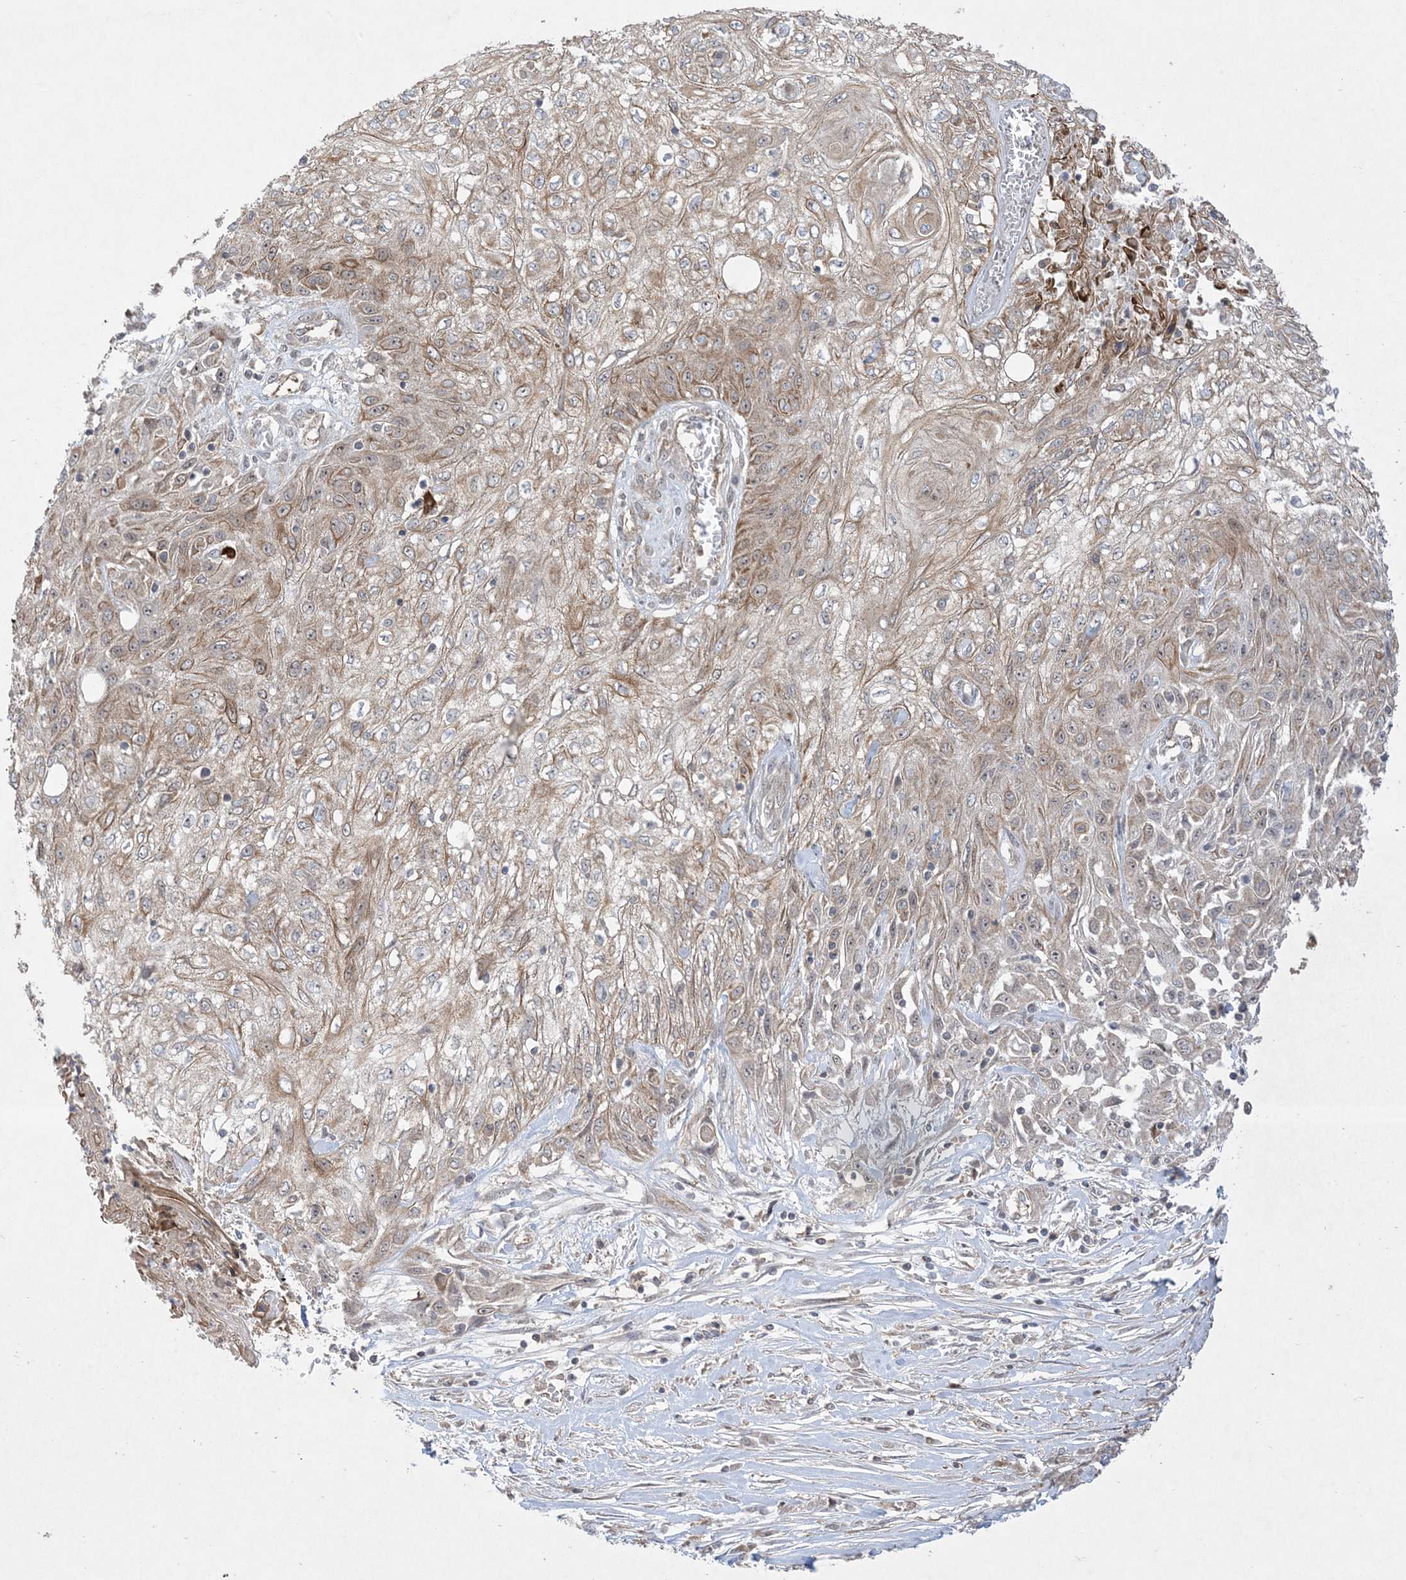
{"staining": {"intensity": "weak", "quantity": ">75%", "location": "cytoplasmic/membranous,nuclear"}, "tissue": "skin cancer", "cell_type": "Tumor cells", "image_type": "cancer", "snomed": [{"axis": "morphology", "description": "Squamous cell carcinoma, NOS"}, {"axis": "morphology", "description": "Squamous cell carcinoma, metastatic, NOS"}, {"axis": "topography", "description": "Skin"}, {"axis": "topography", "description": "Lymph node"}], "caption": "Brown immunohistochemical staining in human skin cancer (squamous cell carcinoma) exhibits weak cytoplasmic/membranous and nuclear positivity in approximately >75% of tumor cells.", "gene": "SOGA3", "patient": {"sex": "male", "age": 75}}